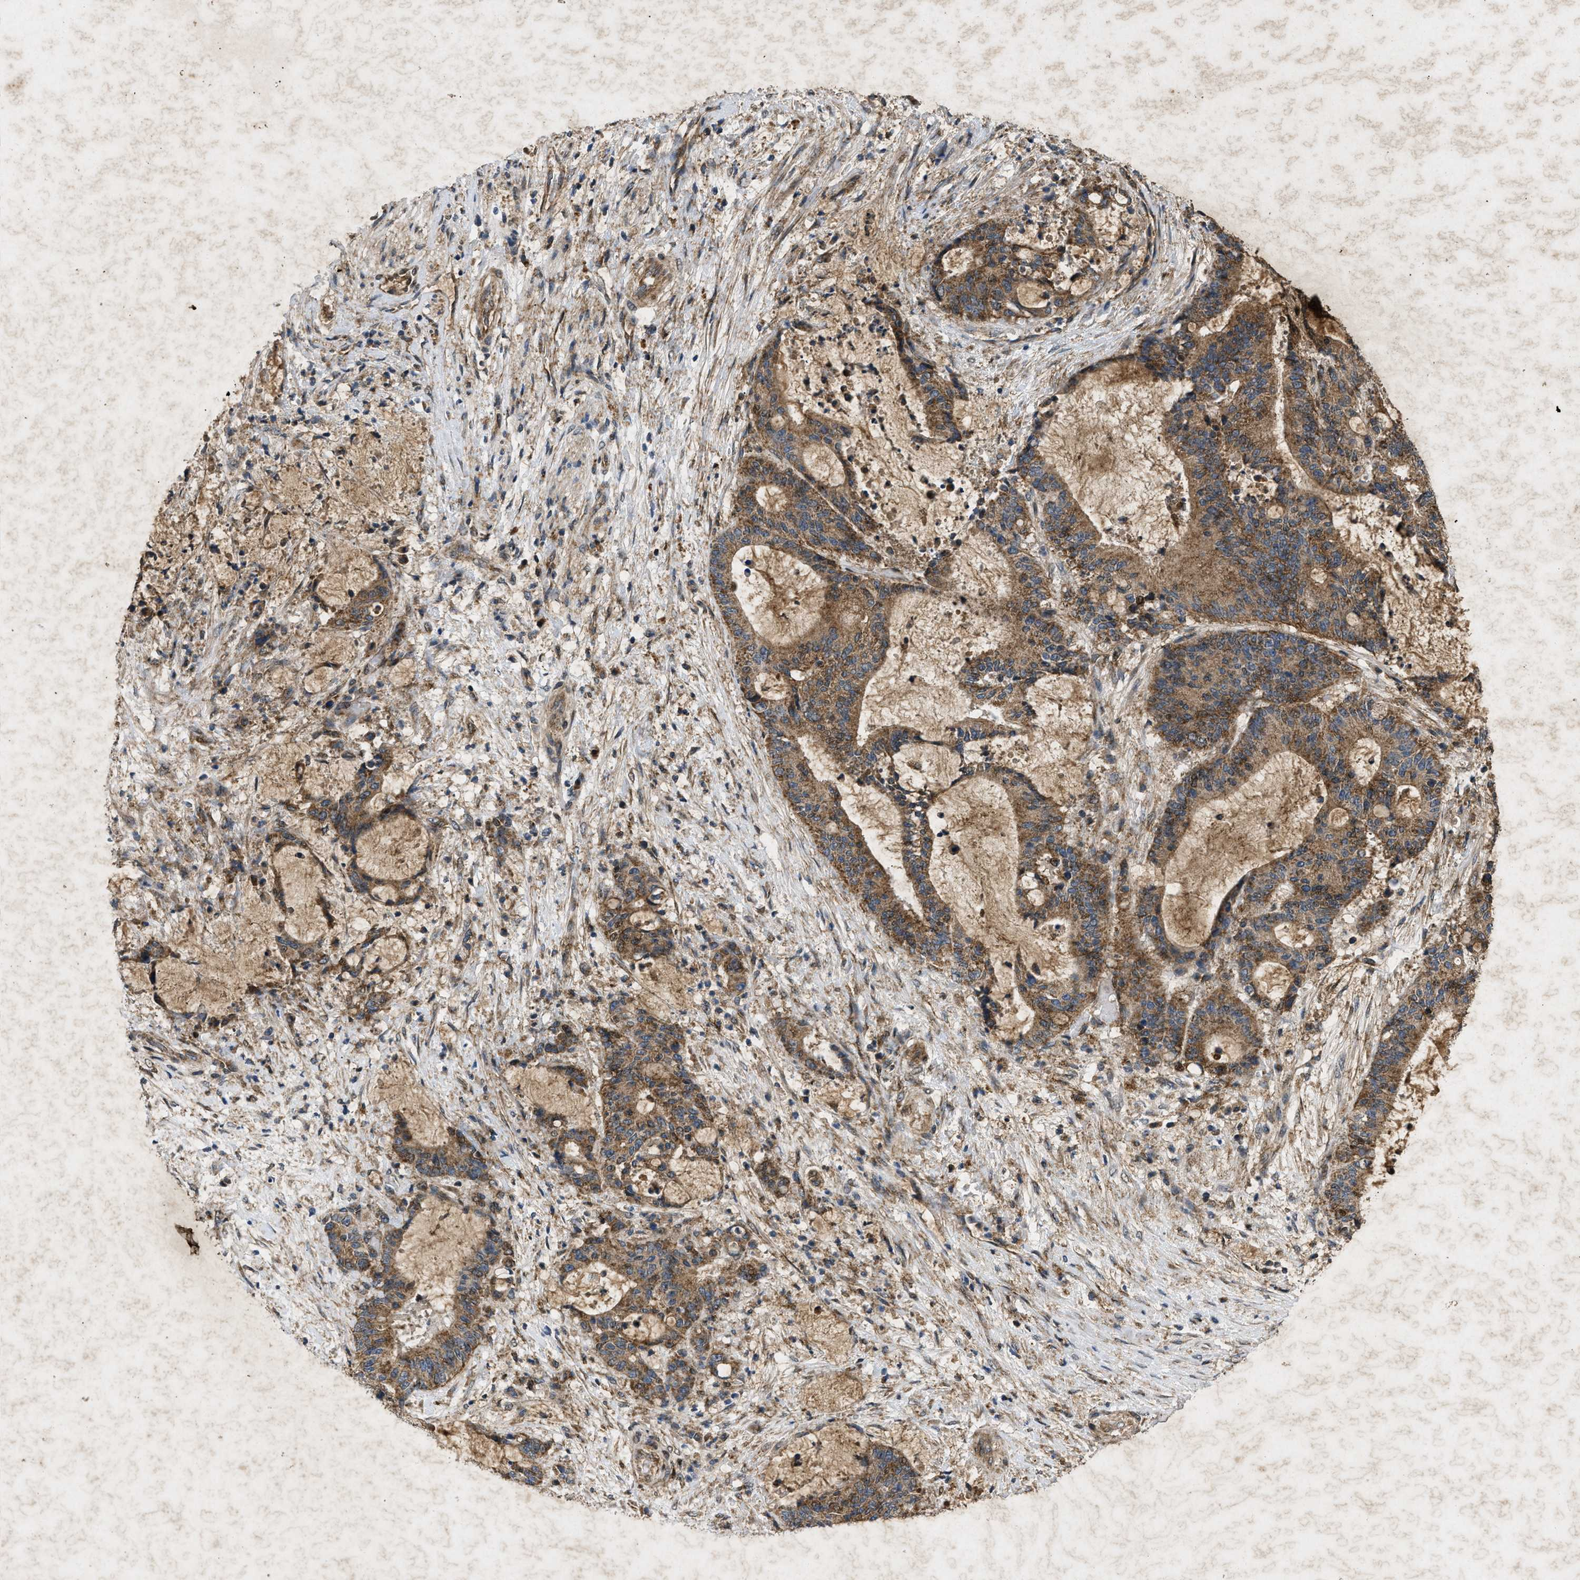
{"staining": {"intensity": "moderate", "quantity": ">75%", "location": "cytoplasmic/membranous"}, "tissue": "liver cancer", "cell_type": "Tumor cells", "image_type": "cancer", "snomed": [{"axis": "morphology", "description": "Normal tissue, NOS"}, {"axis": "morphology", "description": "Cholangiocarcinoma"}, {"axis": "topography", "description": "Liver"}, {"axis": "topography", "description": "Peripheral nerve tissue"}], "caption": "Tumor cells reveal medium levels of moderate cytoplasmic/membranous positivity in approximately >75% of cells in human liver cholangiocarcinoma. (IHC, brightfield microscopy, high magnification).", "gene": "PRKG2", "patient": {"sex": "female", "age": 73}}